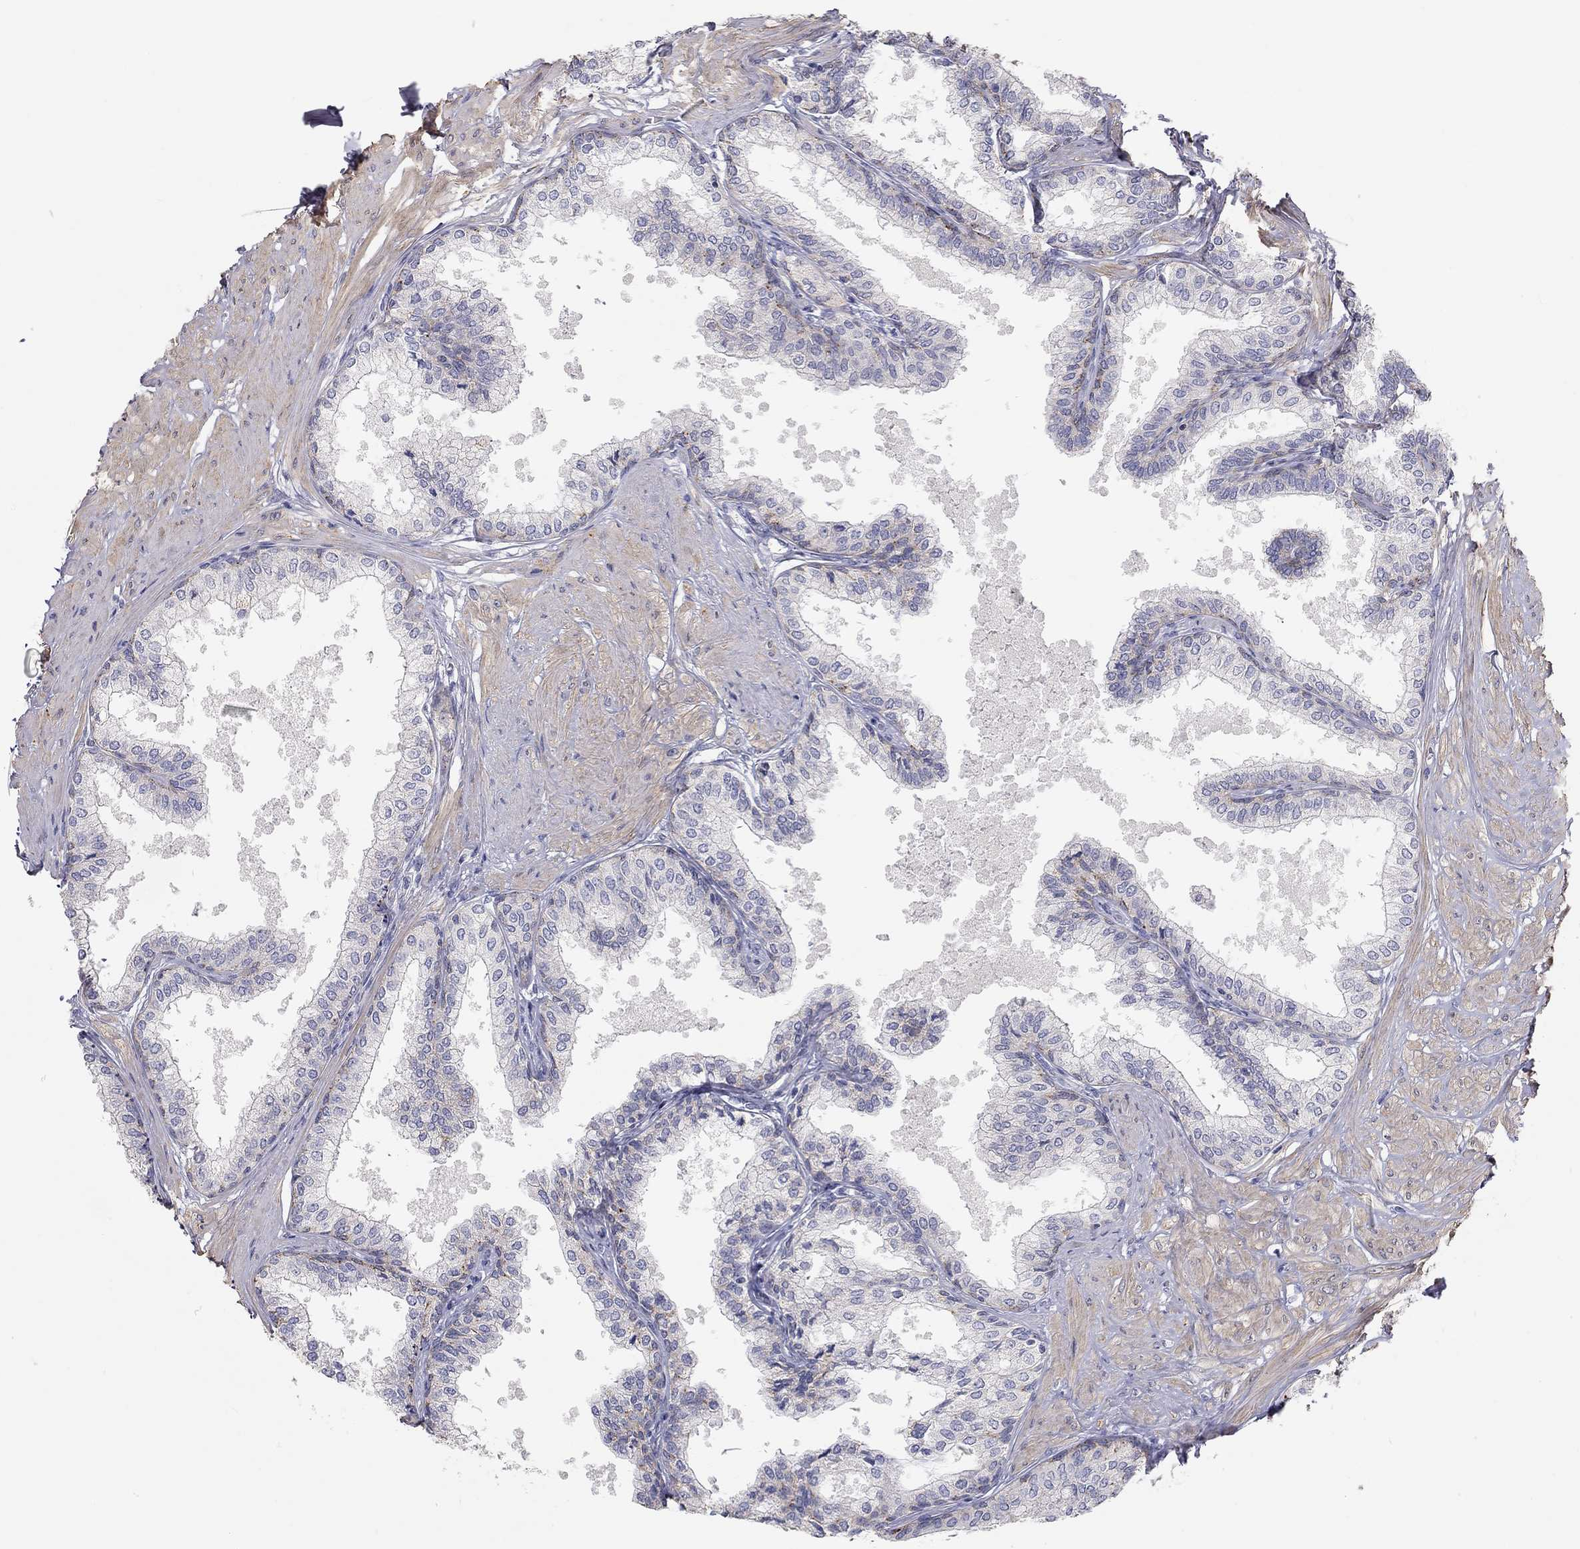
{"staining": {"intensity": "negative", "quantity": "none", "location": "none"}, "tissue": "prostate", "cell_type": "Glandular cells", "image_type": "normal", "snomed": [{"axis": "morphology", "description": "Normal tissue, NOS"}, {"axis": "topography", "description": "Prostate"}], "caption": "Immunohistochemistry (IHC) histopathology image of normal human prostate stained for a protein (brown), which exhibits no staining in glandular cells.", "gene": "PAPSS2", "patient": {"sex": "male", "age": 63}}